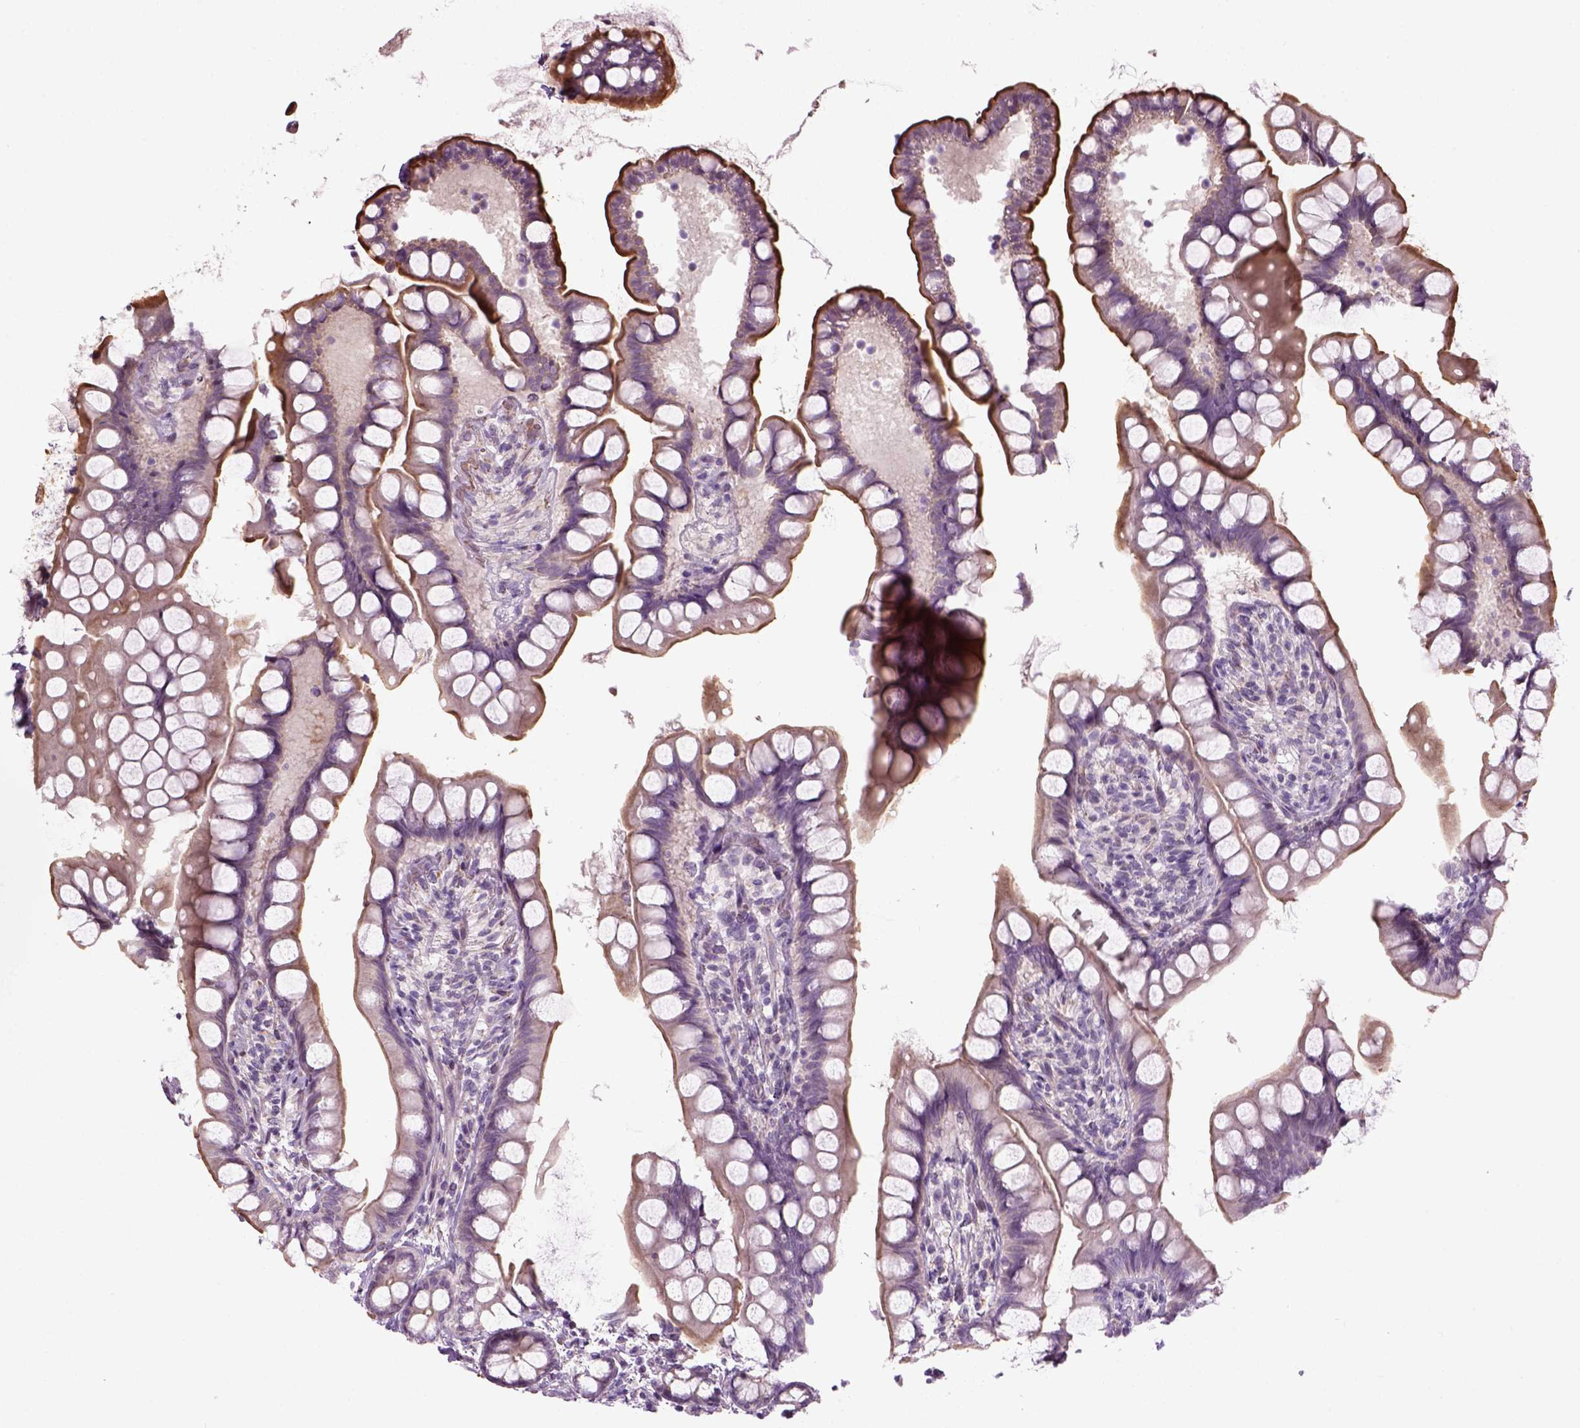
{"staining": {"intensity": "weak", "quantity": "25%-75%", "location": "cytoplasmic/membranous"}, "tissue": "small intestine", "cell_type": "Glandular cells", "image_type": "normal", "snomed": [{"axis": "morphology", "description": "Normal tissue, NOS"}, {"axis": "topography", "description": "Small intestine"}], "caption": "A low amount of weak cytoplasmic/membranous expression is seen in approximately 25%-75% of glandular cells in unremarkable small intestine.", "gene": "XK", "patient": {"sex": "male", "age": 70}}